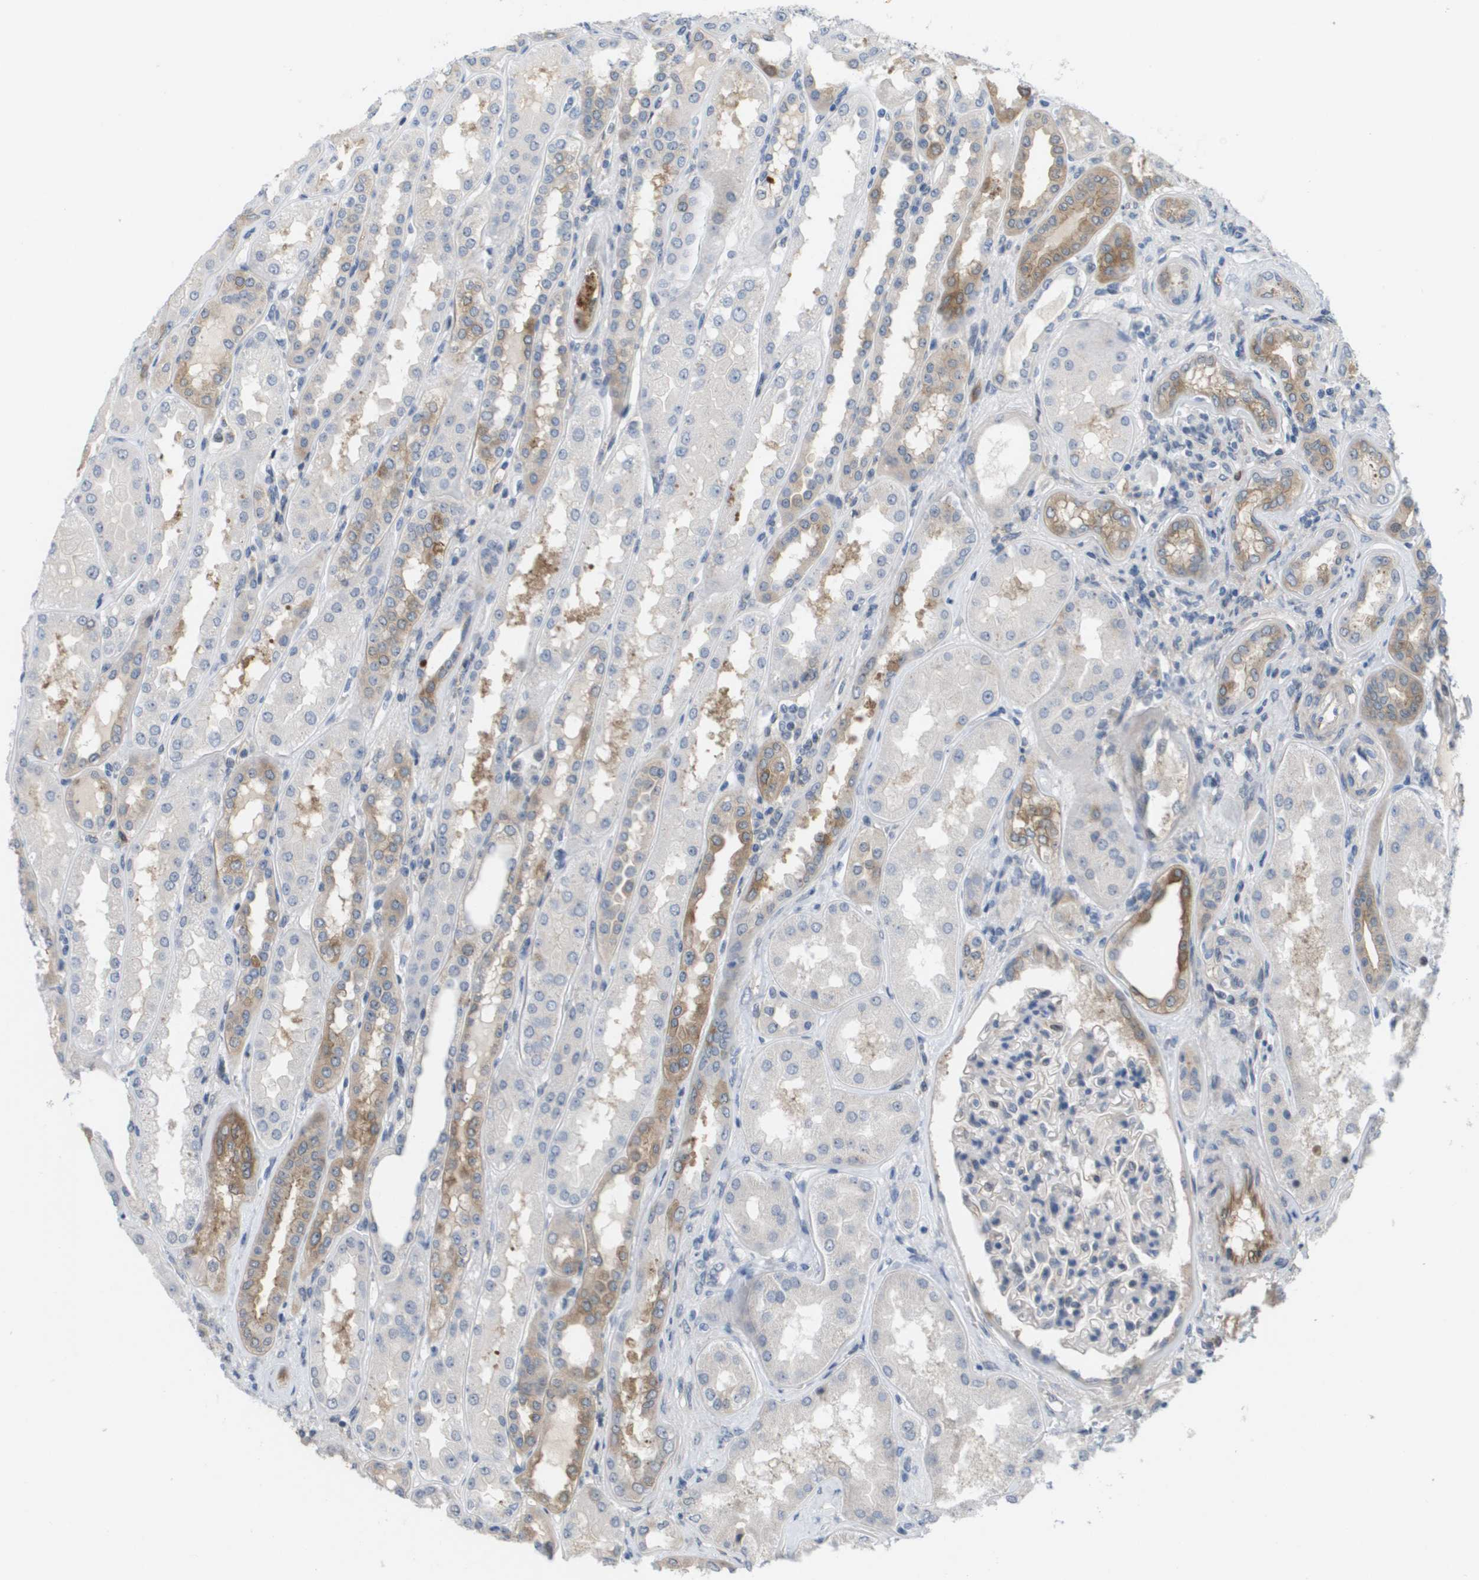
{"staining": {"intensity": "negative", "quantity": "none", "location": "none"}, "tissue": "kidney", "cell_type": "Cells in glomeruli", "image_type": "normal", "snomed": [{"axis": "morphology", "description": "Normal tissue, NOS"}, {"axis": "topography", "description": "Kidney"}], "caption": "A histopathology image of kidney stained for a protein displays no brown staining in cells in glomeruli. (DAB (3,3'-diaminobenzidine) immunohistochemistry with hematoxylin counter stain).", "gene": "MARCHF8", "patient": {"sex": "female", "age": 56}}